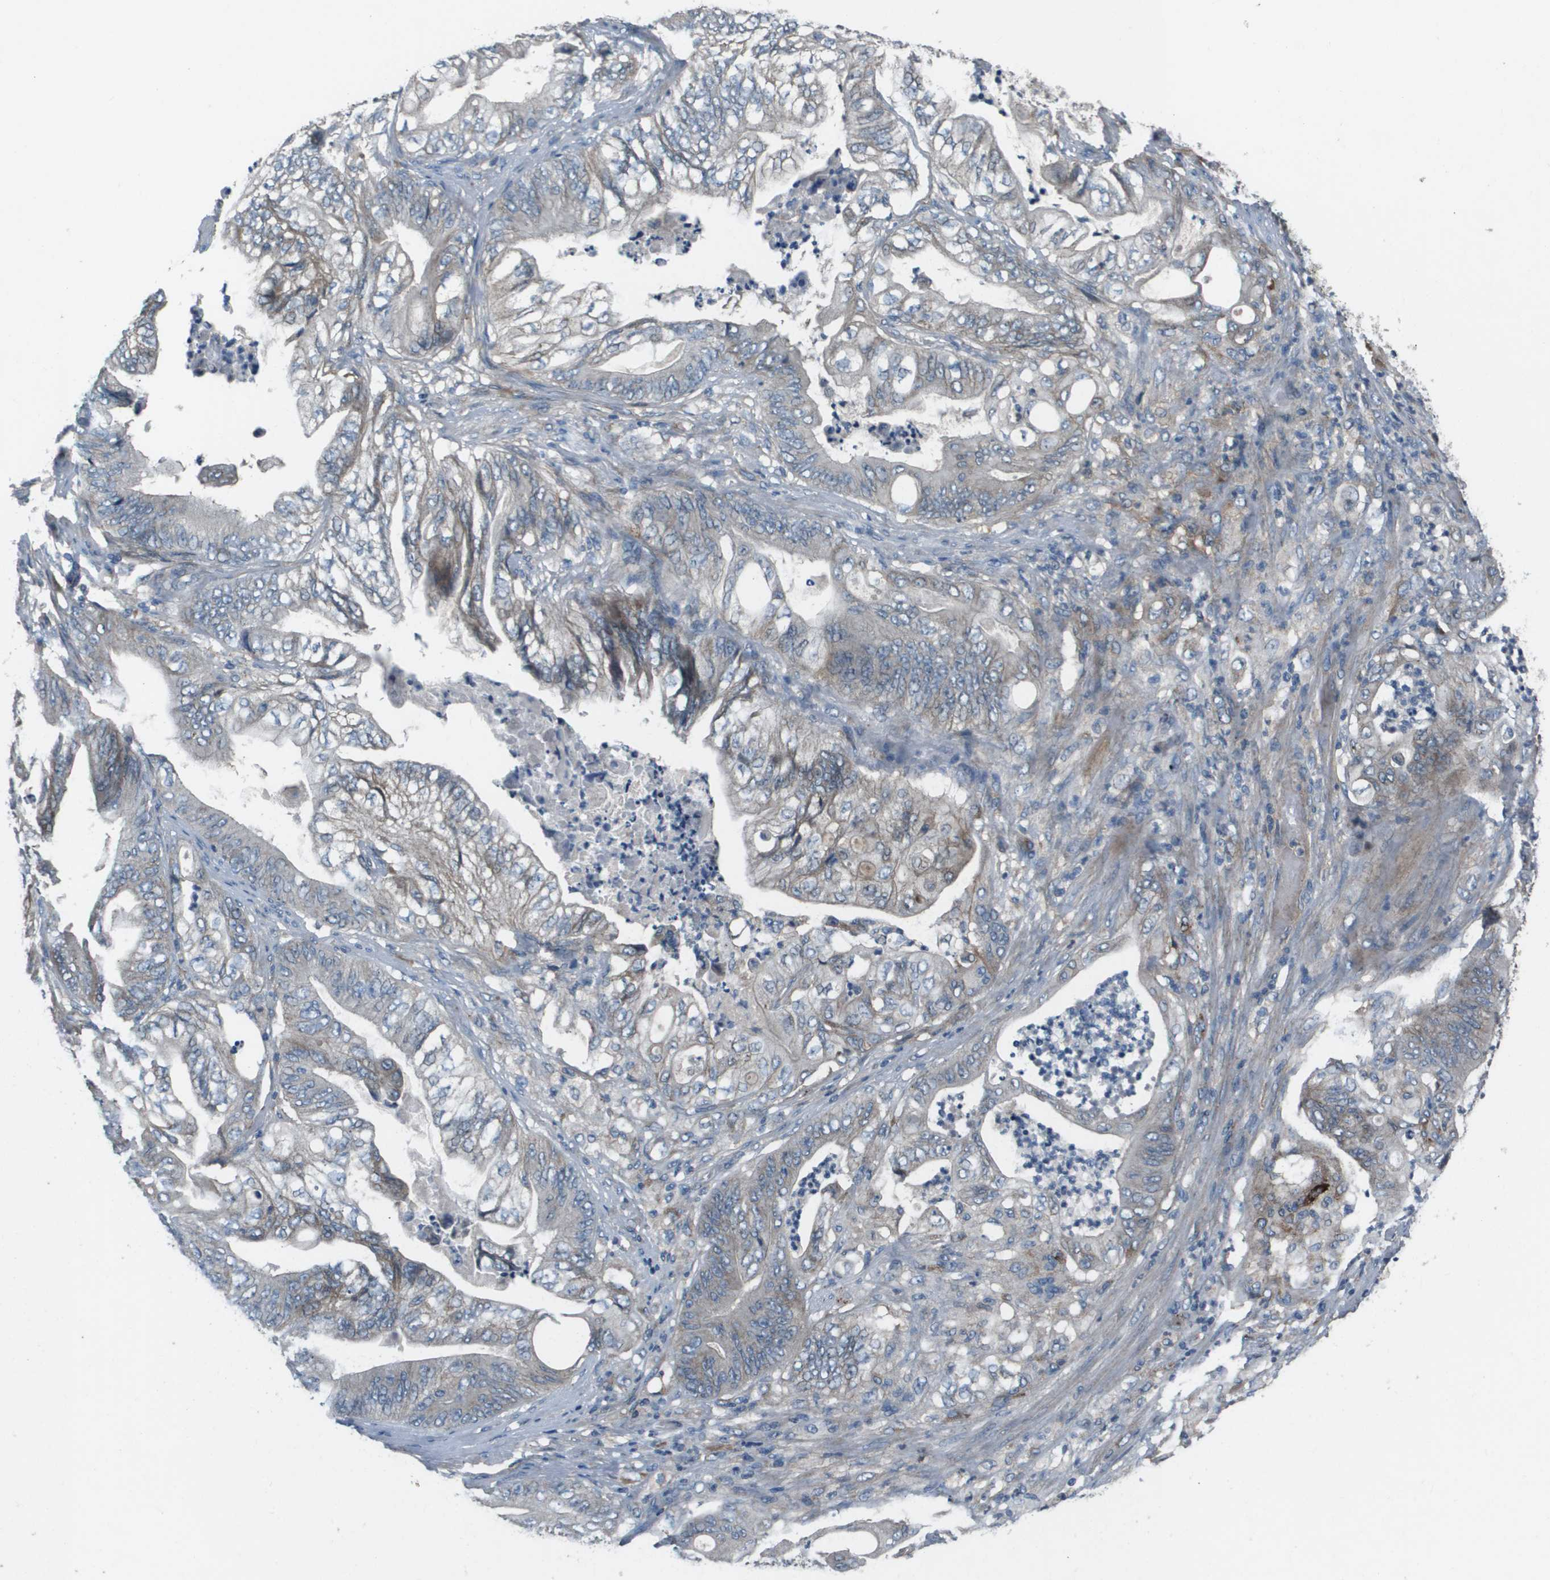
{"staining": {"intensity": "negative", "quantity": "none", "location": "none"}, "tissue": "stomach cancer", "cell_type": "Tumor cells", "image_type": "cancer", "snomed": [{"axis": "morphology", "description": "Adenocarcinoma, NOS"}, {"axis": "topography", "description": "Stomach"}], "caption": "IHC of stomach cancer reveals no staining in tumor cells.", "gene": "PCOLCE", "patient": {"sex": "female", "age": 73}}